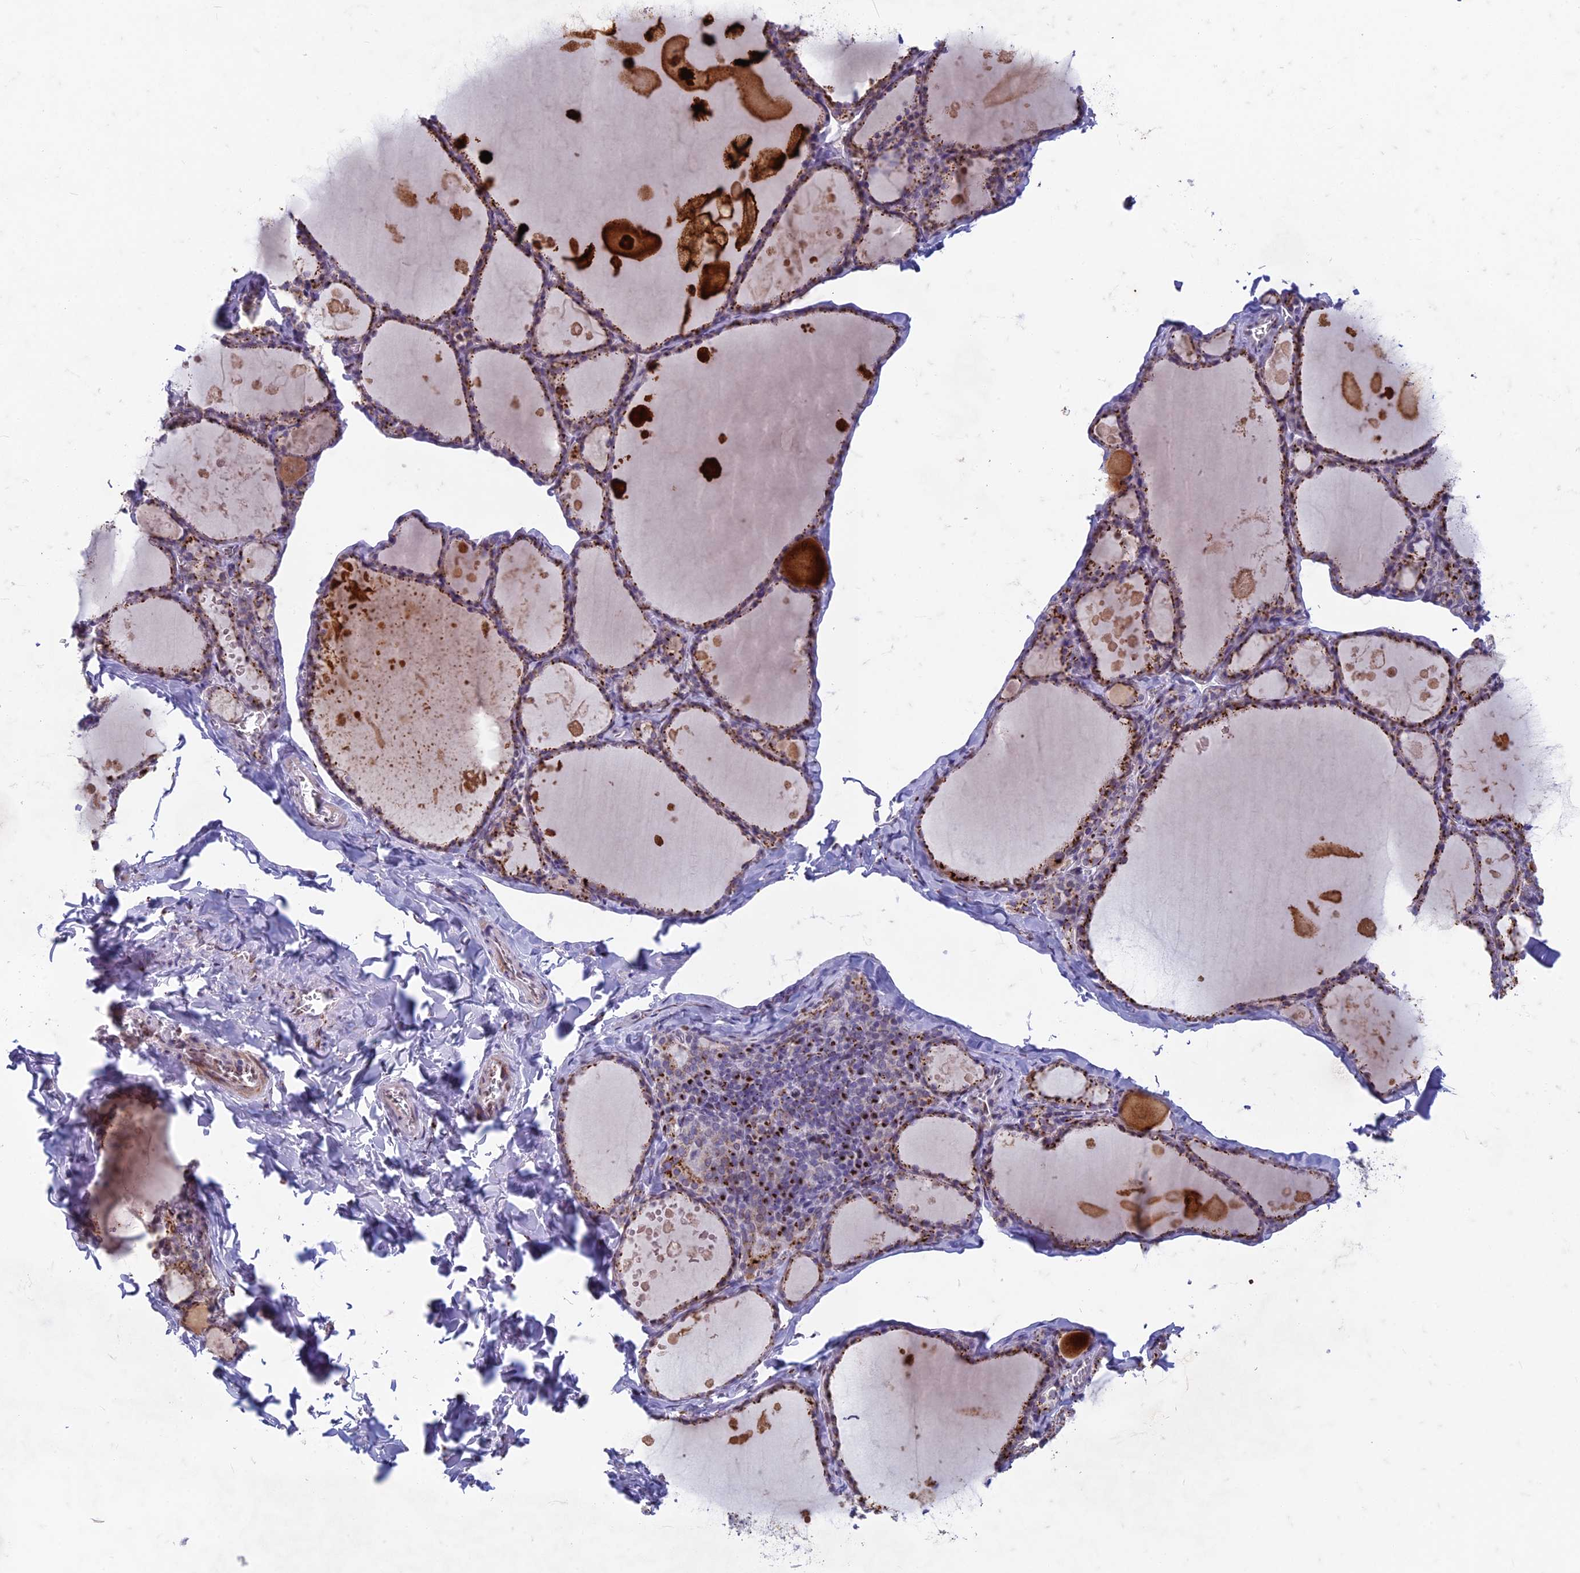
{"staining": {"intensity": "moderate", "quantity": ">75%", "location": "cytoplasmic/membranous"}, "tissue": "thyroid gland", "cell_type": "Glandular cells", "image_type": "normal", "snomed": [{"axis": "morphology", "description": "Normal tissue, NOS"}, {"axis": "topography", "description": "Thyroid gland"}], "caption": "This photomicrograph demonstrates immunohistochemistry (IHC) staining of unremarkable human thyroid gland, with medium moderate cytoplasmic/membranous positivity in about >75% of glandular cells.", "gene": "FAM3C", "patient": {"sex": "male", "age": 56}}